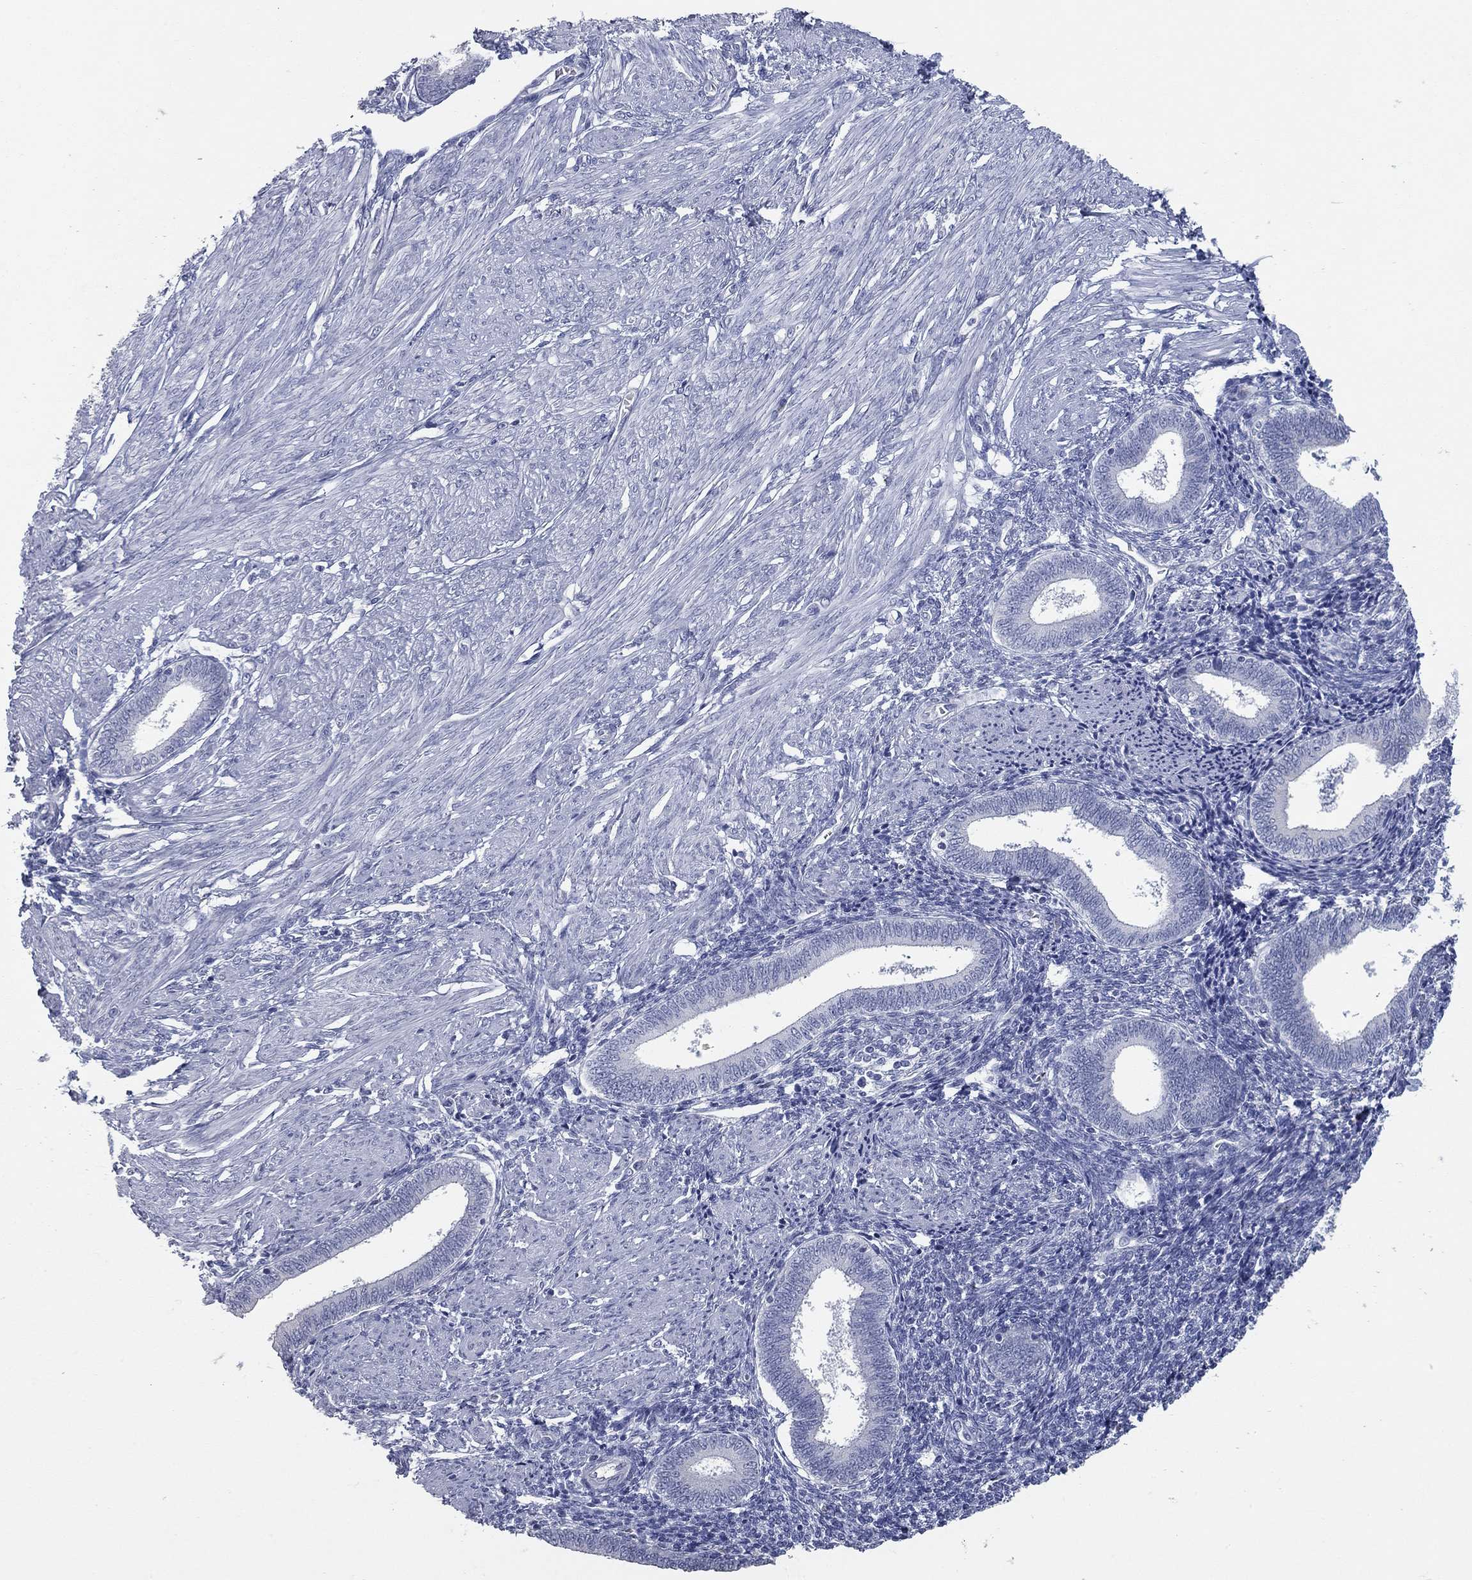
{"staining": {"intensity": "negative", "quantity": "none", "location": "none"}, "tissue": "endometrium", "cell_type": "Cells in endometrial stroma", "image_type": "normal", "snomed": [{"axis": "morphology", "description": "Normal tissue, NOS"}, {"axis": "topography", "description": "Endometrium"}], "caption": "Immunohistochemical staining of benign human endometrium demonstrates no significant positivity in cells in endometrial stroma.", "gene": "TAC1", "patient": {"sex": "female", "age": 42}}